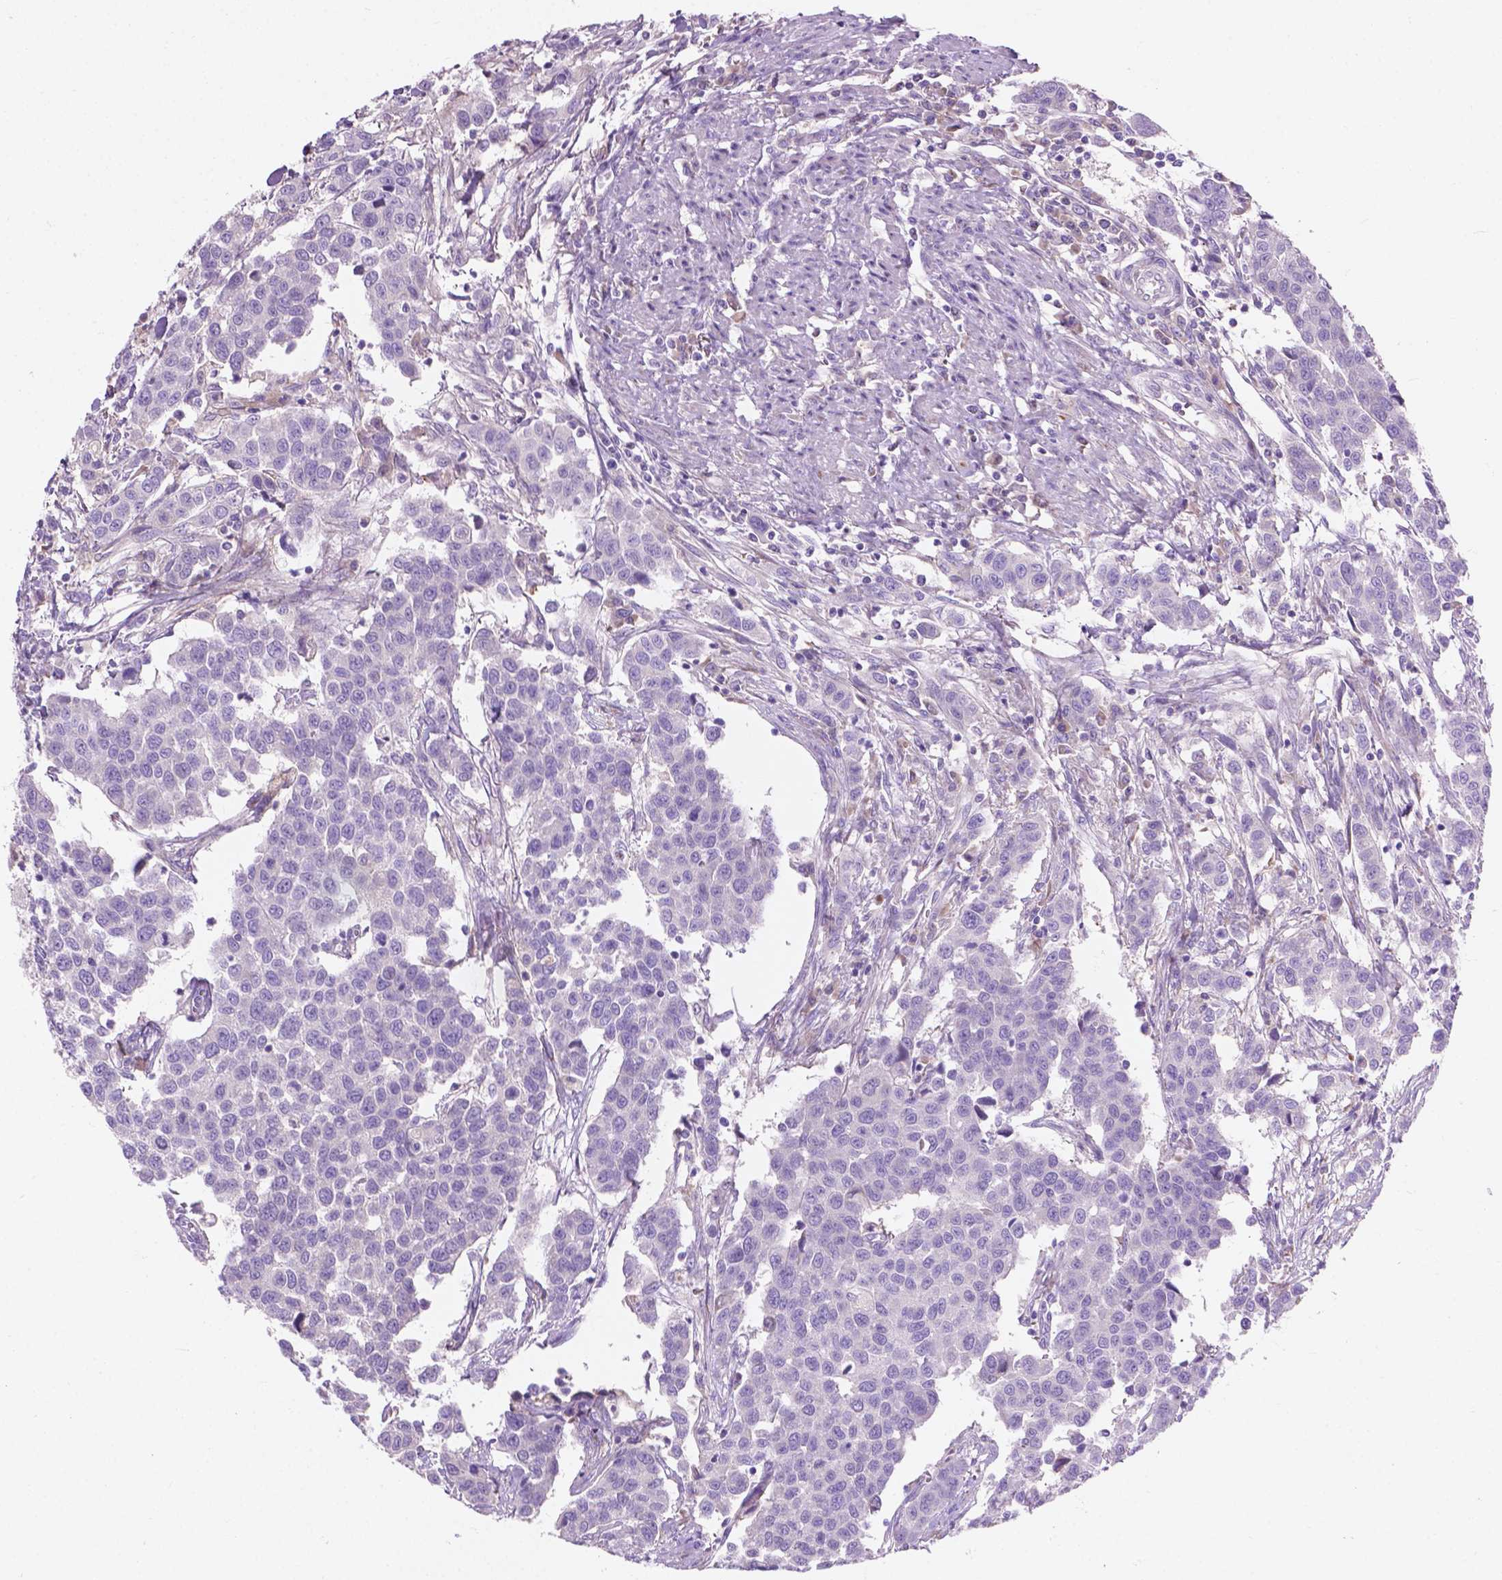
{"staining": {"intensity": "negative", "quantity": "none", "location": "none"}, "tissue": "urothelial cancer", "cell_type": "Tumor cells", "image_type": "cancer", "snomed": [{"axis": "morphology", "description": "Urothelial carcinoma, High grade"}, {"axis": "topography", "description": "Urinary bladder"}], "caption": "Immunohistochemical staining of human urothelial carcinoma (high-grade) exhibits no significant expression in tumor cells. The staining was performed using DAB (3,3'-diaminobenzidine) to visualize the protein expression in brown, while the nuclei were stained in blue with hematoxylin (Magnification: 20x).", "gene": "NOXO1", "patient": {"sex": "female", "age": 58}}